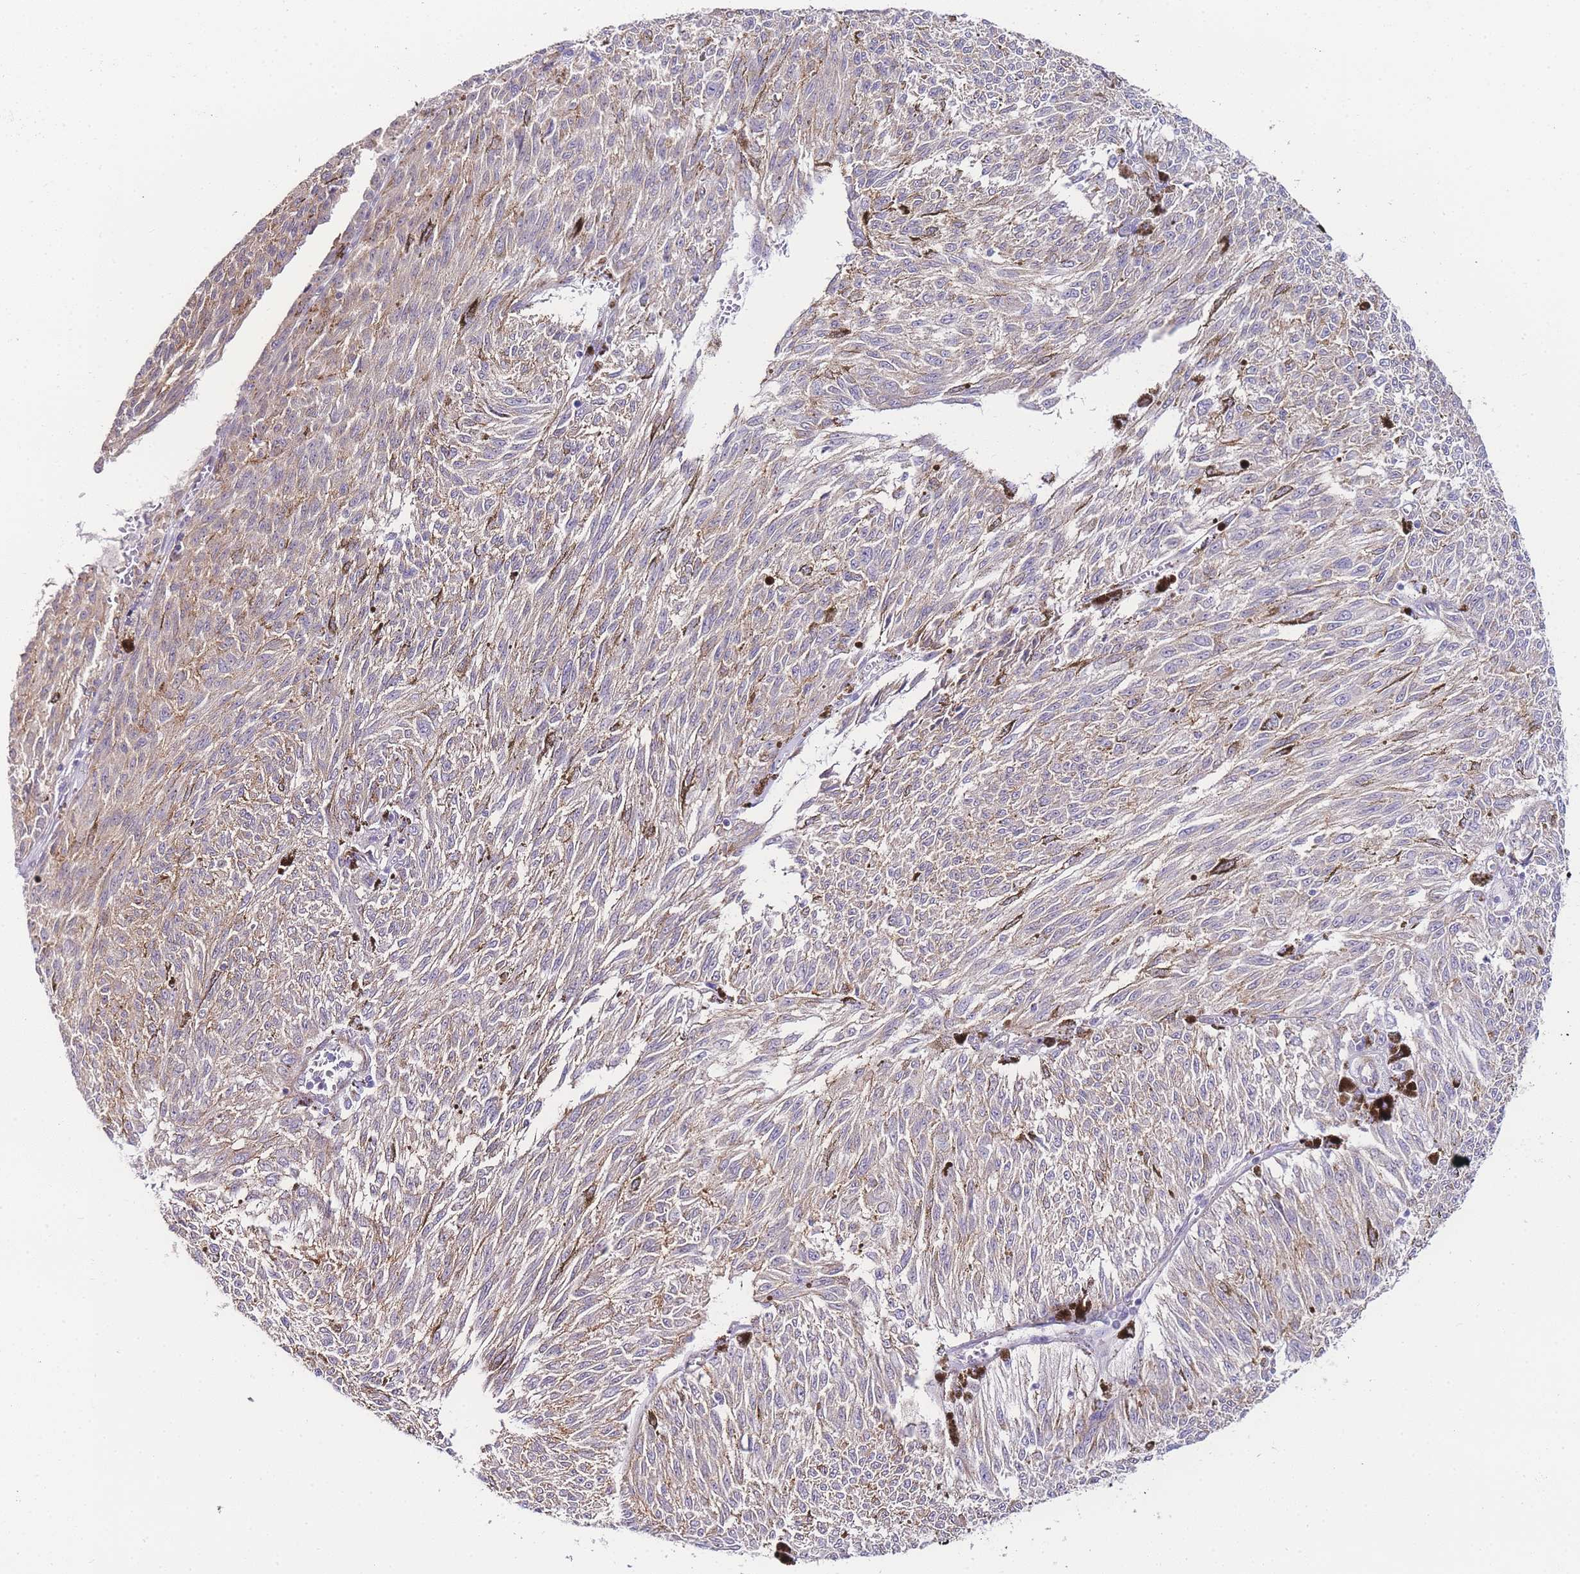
{"staining": {"intensity": "weak", "quantity": "25%-75%", "location": "cytoplasmic/membranous"}, "tissue": "melanoma", "cell_type": "Tumor cells", "image_type": "cancer", "snomed": [{"axis": "morphology", "description": "Malignant melanoma, NOS"}, {"axis": "topography", "description": "Skin"}], "caption": "Melanoma stained with DAB (3,3'-diaminobenzidine) immunohistochemistry (IHC) displays low levels of weak cytoplasmic/membranous staining in about 25%-75% of tumor cells.", "gene": "PDCD7", "patient": {"sex": "female", "age": 72}}